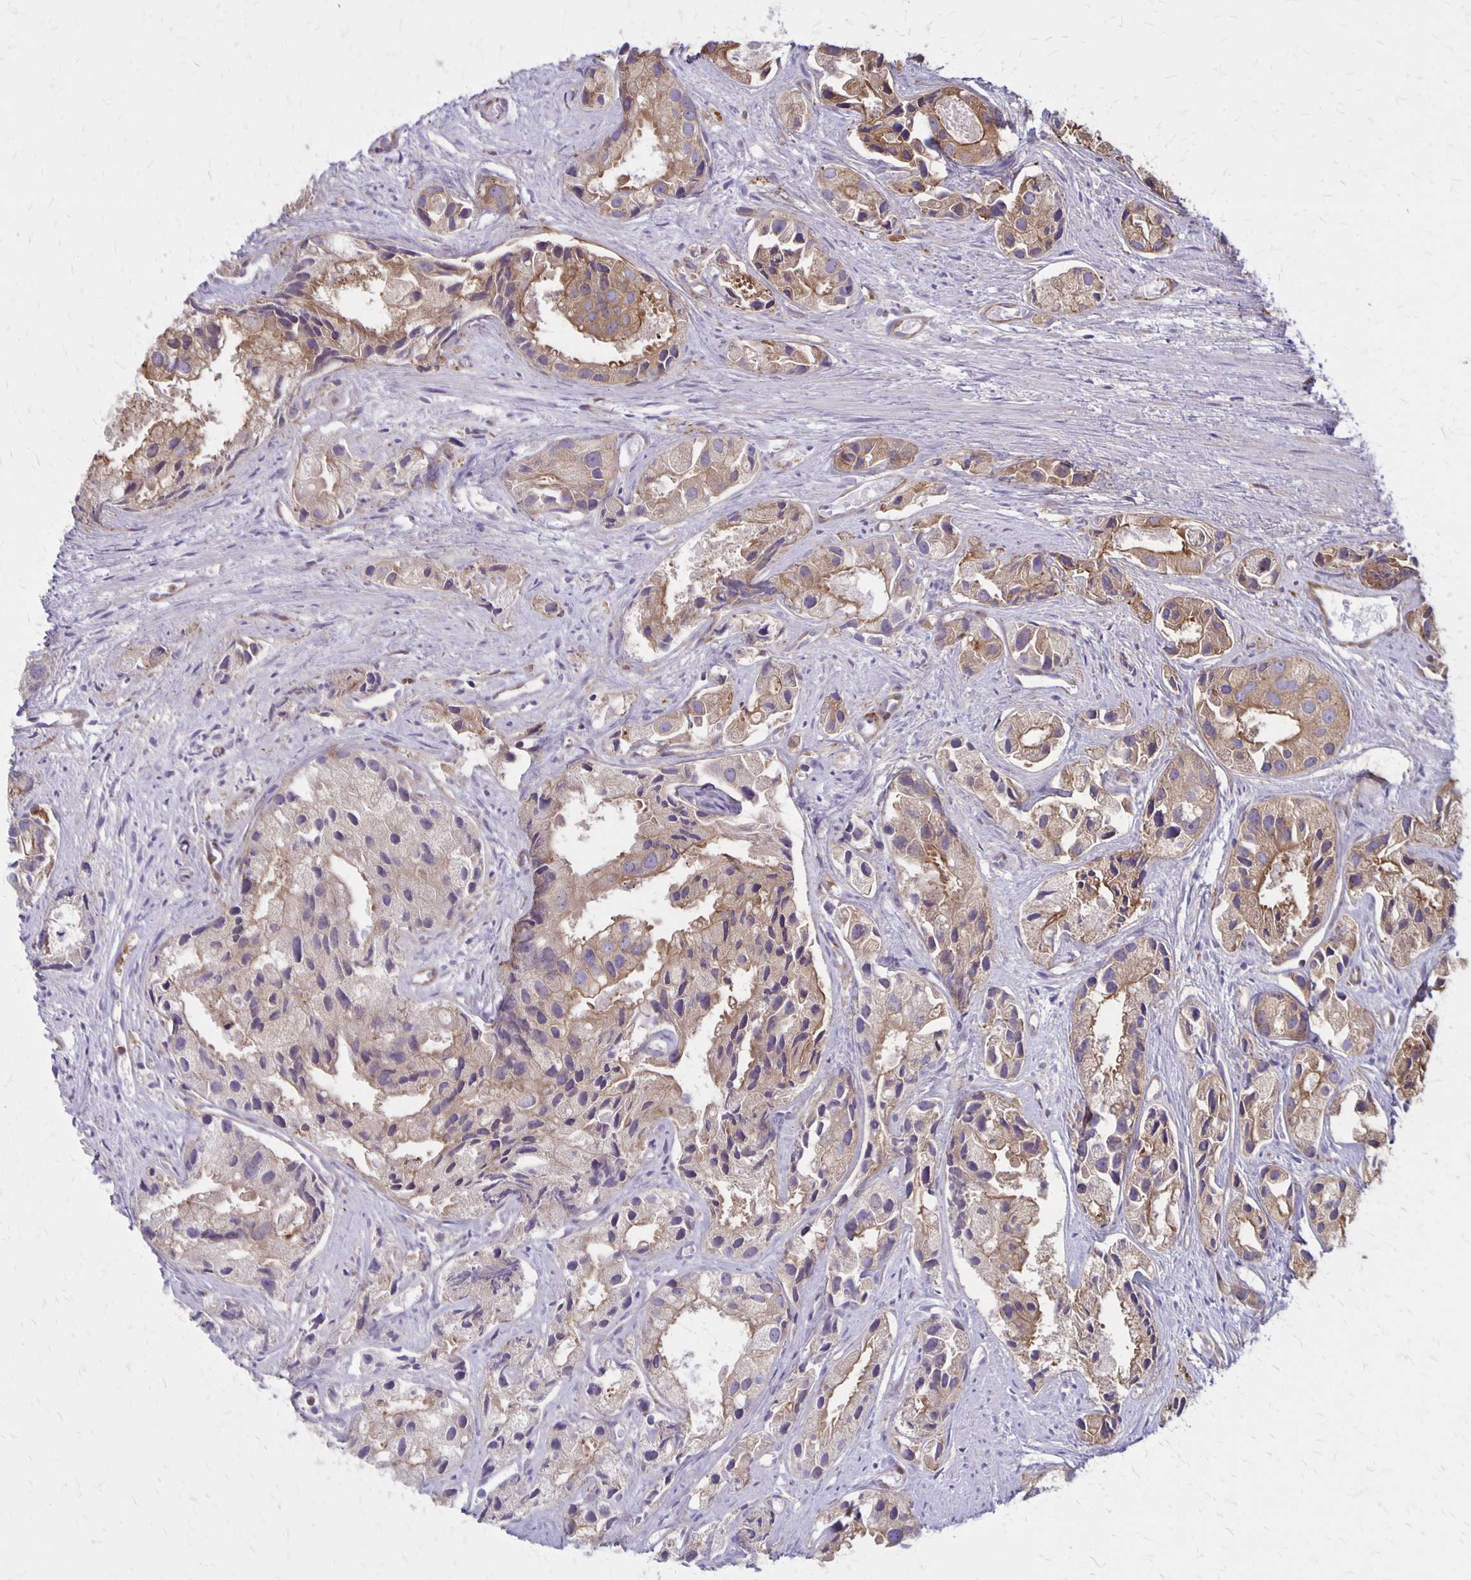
{"staining": {"intensity": "weak", "quantity": "25%-75%", "location": "cytoplasmic/membranous"}, "tissue": "prostate cancer", "cell_type": "Tumor cells", "image_type": "cancer", "snomed": [{"axis": "morphology", "description": "Adenocarcinoma, High grade"}, {"axis": "topography", "description": "Prostate"}], "caption": "Immunohistochemistry image of neoplastic tissue: prostate cancer stained using IHC exhibits low levels of weak protein expression localized specifically in the cytoplasmic/membranous of tumor cells, appearing as a cytoplasmic/membranous brown color.", "gene": "SEPTIN5", "patient": {"sex": "male", "age": 84}}